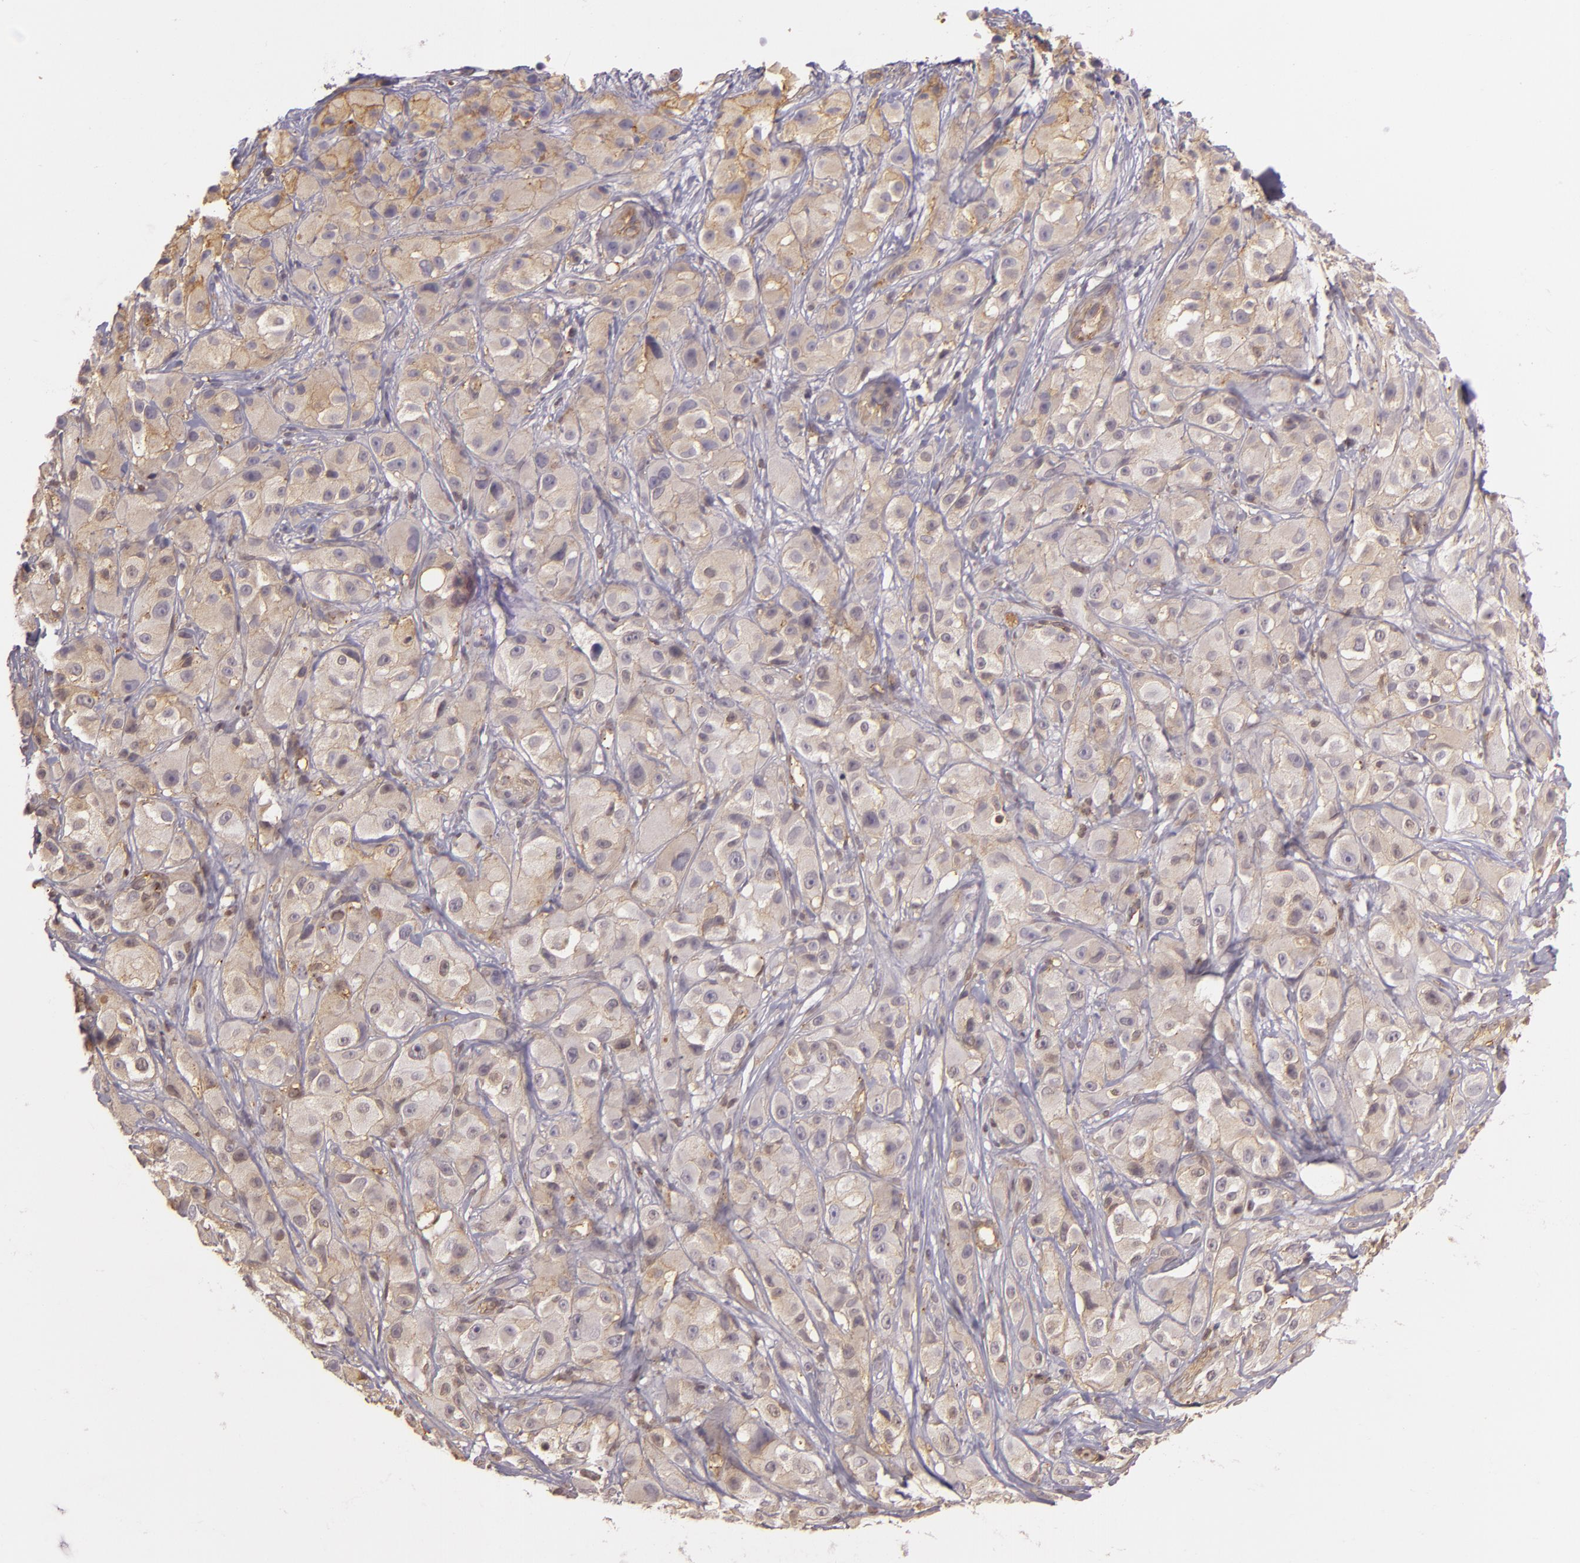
{"staining": {"intensity": "weak", "quantity": "<25%", "location": "cytoplasmic/membranous"}, "tissue": "melanoma", "cell_type": "Tumor cells", "image_type": "cancer", "snomed": [{"axis": "morphology", "description": "Malignant melanoma, NOS"}, {"axis": "topography", "description": "Skin"}], "caption": "Tumor cells are negative for protein expression in human malignant melanoma.", "gene": "CD59", "patient": {"sex": "male", "age": 56}}